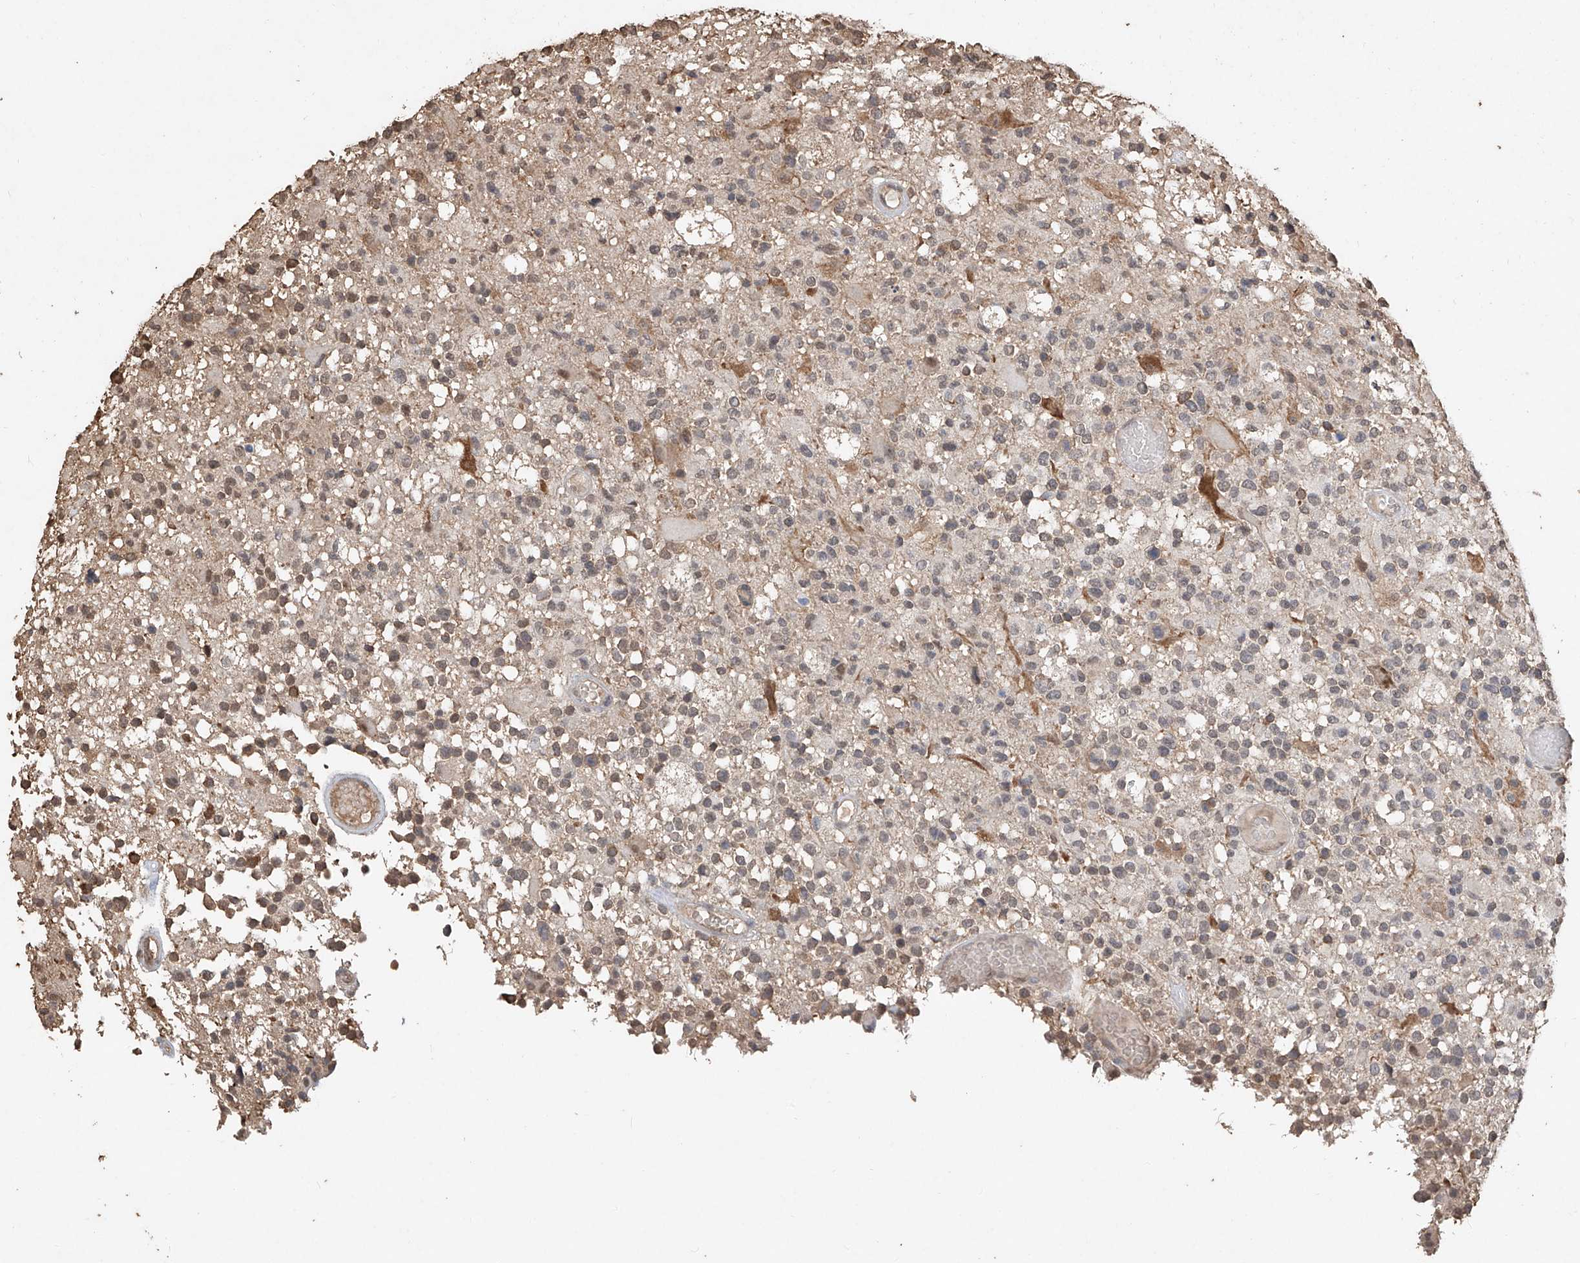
{"staining": {"intensity": "weak", "quantity": "<25%", "location": "cytoplasmic/membranous,nuclear"}, "tissue": "glioma", "cell_type": "Tumor cells", "image_type": "cancer", "snomed": [{"axis": "morphology", "description": "Glioma, malignant, High grade"}, {"axis": "morphology", "description": "Glioblastoma, NOS"}, {"axis": "topography", "description": "Brain"}], "caption": "Immunohistochemistry micrograph of human malignant glioma (high-grade) stained for a protein (brown), which exhibits no expression in tumor cells.", "gene": "ELOVL1", "patient": {"sex": "male", "age": 60}}